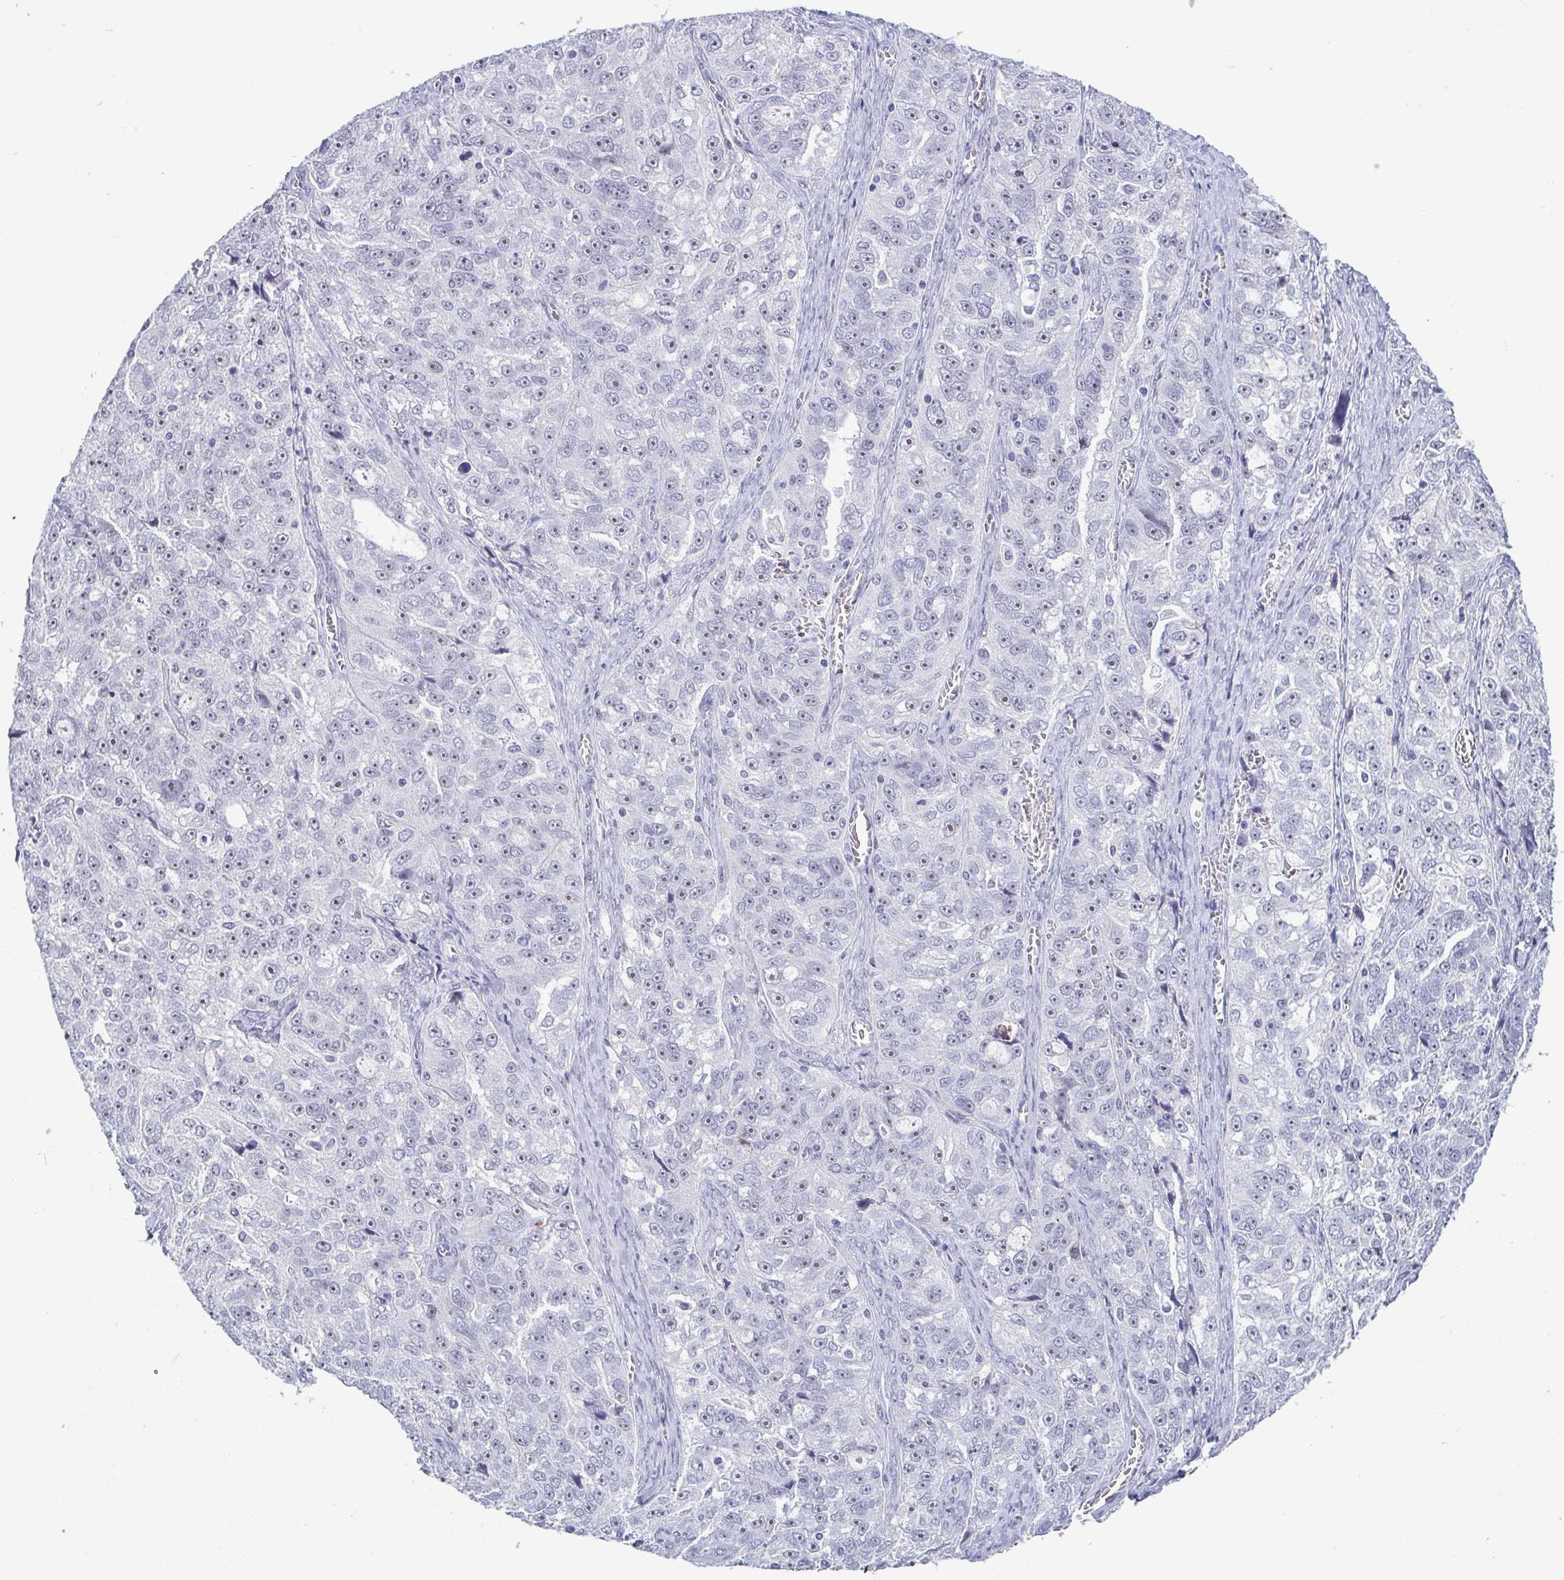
{"staining": {"intensity": "negative", "quantity": "none", "location": "none"}, "tissue": "ovarian cancer", "cell_type": "Tumor cells", "image_type": "cancer", "snomed": [{"axis": "morphology", "description": "Cystadenocarcinoma, serous, NOS"}, {"axis": "topography", "description": "Ovary"}], "caption": "Immunohistochemistry (IHC) micrograph of human ovarian cancer stained for a protein (brown), which exhibits no expression in tumor cells.", "gene": "BZW1", "patient": {"sex": "female", "age": 51}}